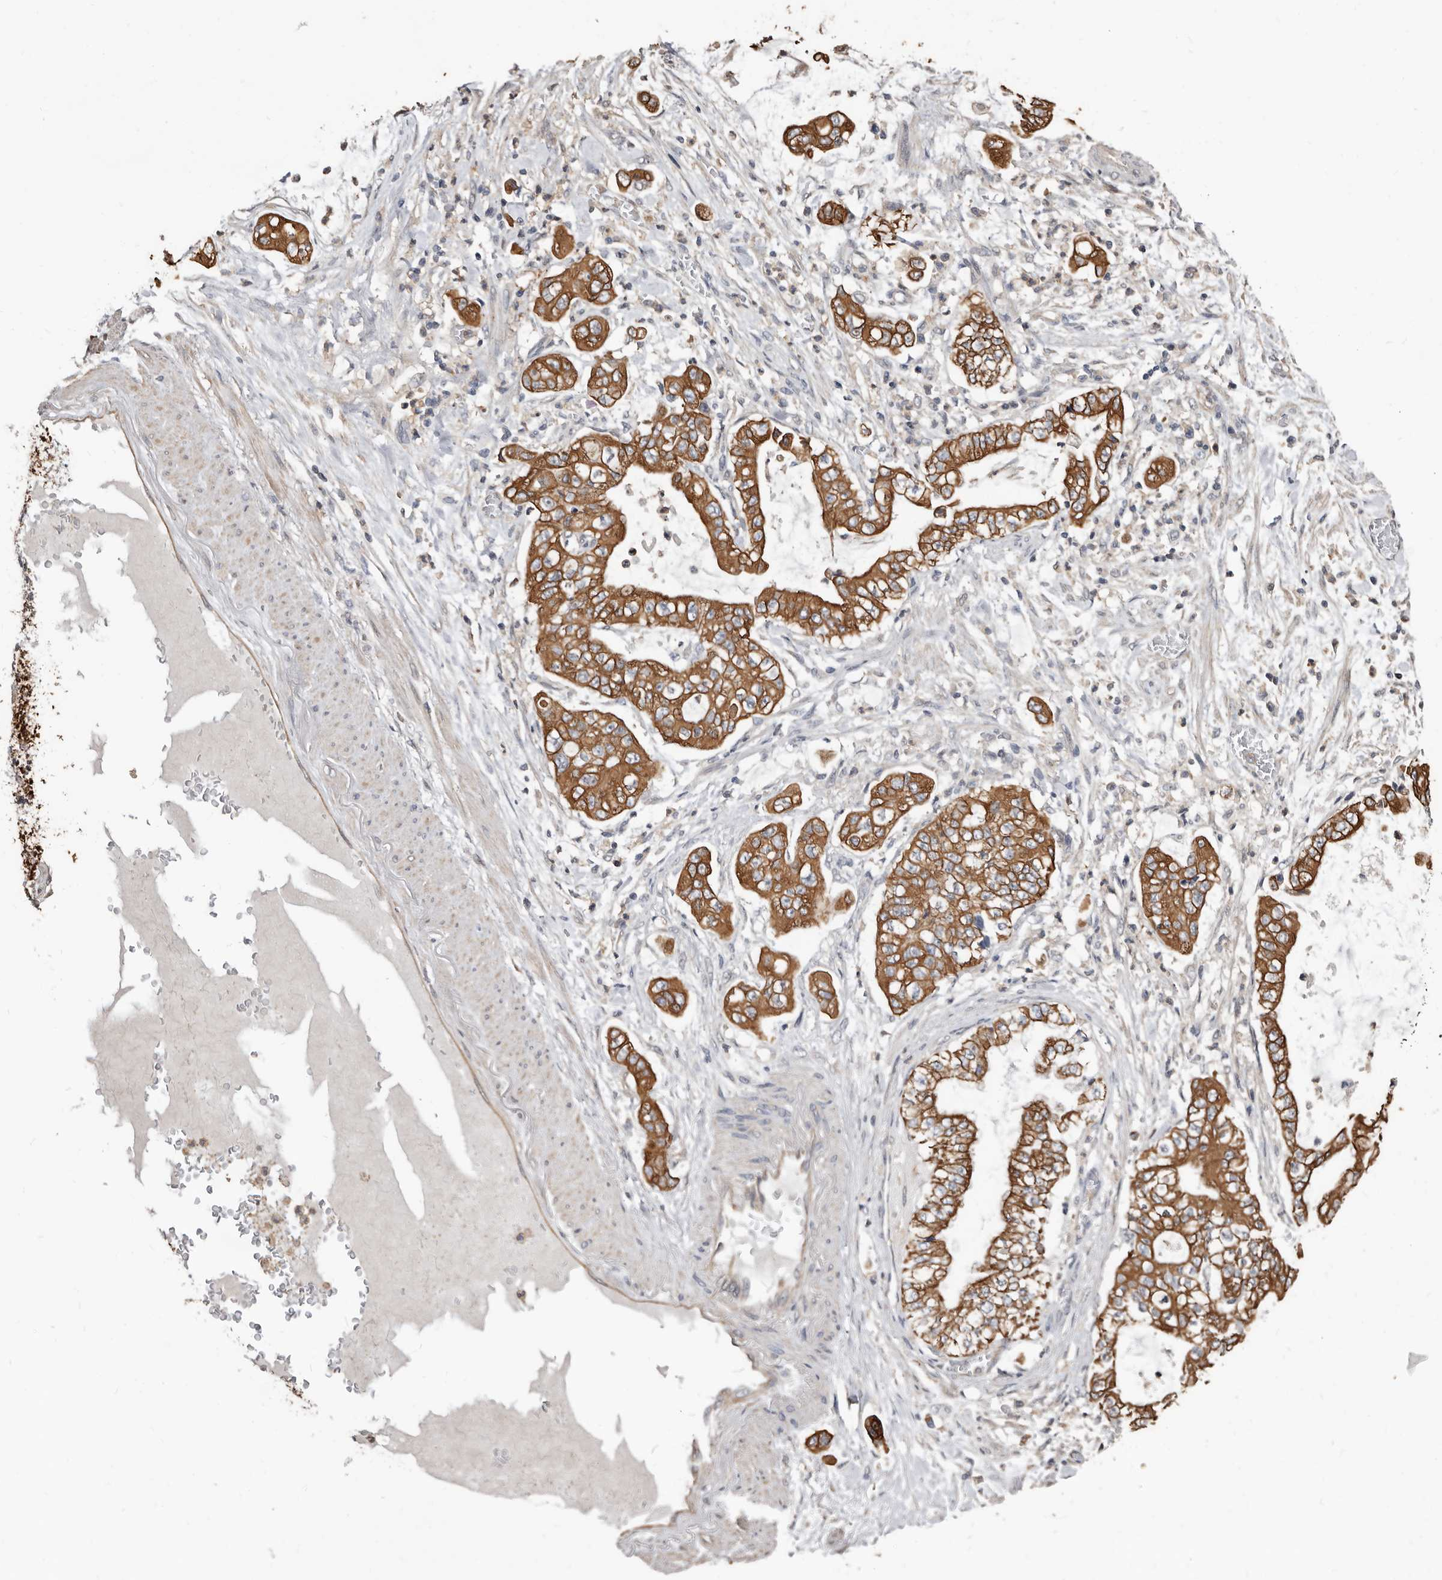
{"staining": {"intensity": "strong", "quantity": ">75%", "location": "cytoplasmic/membranous"}, "tissue": "stomach cancer", "cell_type": "Tumor cells", "image_type": "cancer", "snomed": [{"axis": "morphology", "description": "Adenocarcinoma, NOS"}, {"axis": "topography", "description": "Stomach"}], "caption": "Protein expression analysis of human stomach cancer reveals strong cytoplasmic/membranous expression in about >75% of tumor cells.", "gene": "MRPL18", "patient": {"sex": "male", "age": 76}}